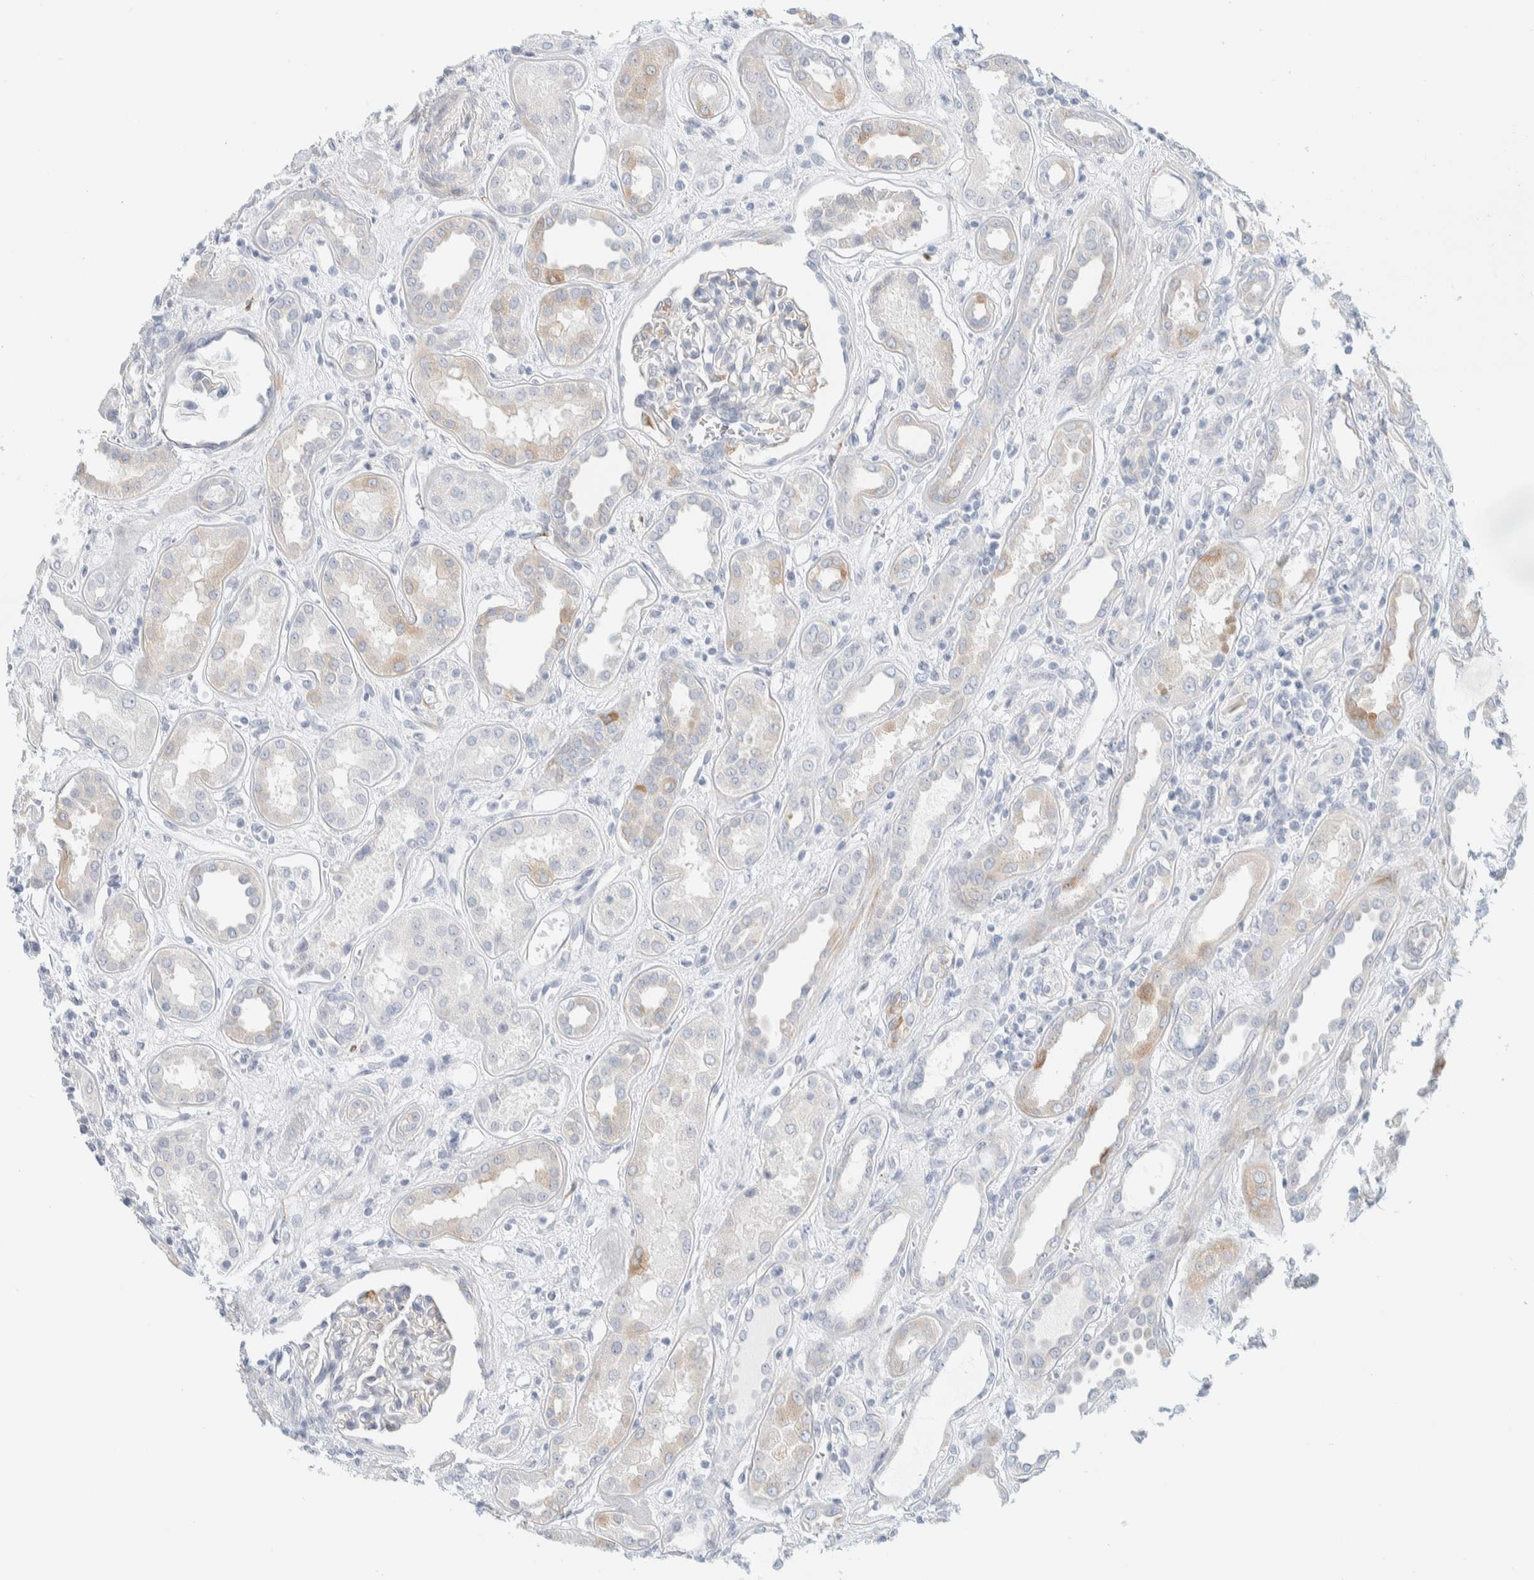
{"staining": {"intensity": "negative", "quantity": "none", "location": "none"}, "tissue": "kidney", "cell_type": "Cells in glomeruli", "image_type": "normal", "snomed": [{"axis": "morphology", "description": "Normal tissue, NOS"}, {"axis": "topography", "description": "Kidney"}], "caption": "DAB immunohistochemical staining of unremarkable kidney exhibits no significant expression in cells in glomeruli.", "gene": "ATCAY", "patient": {"sex": "male", "age": 59}}